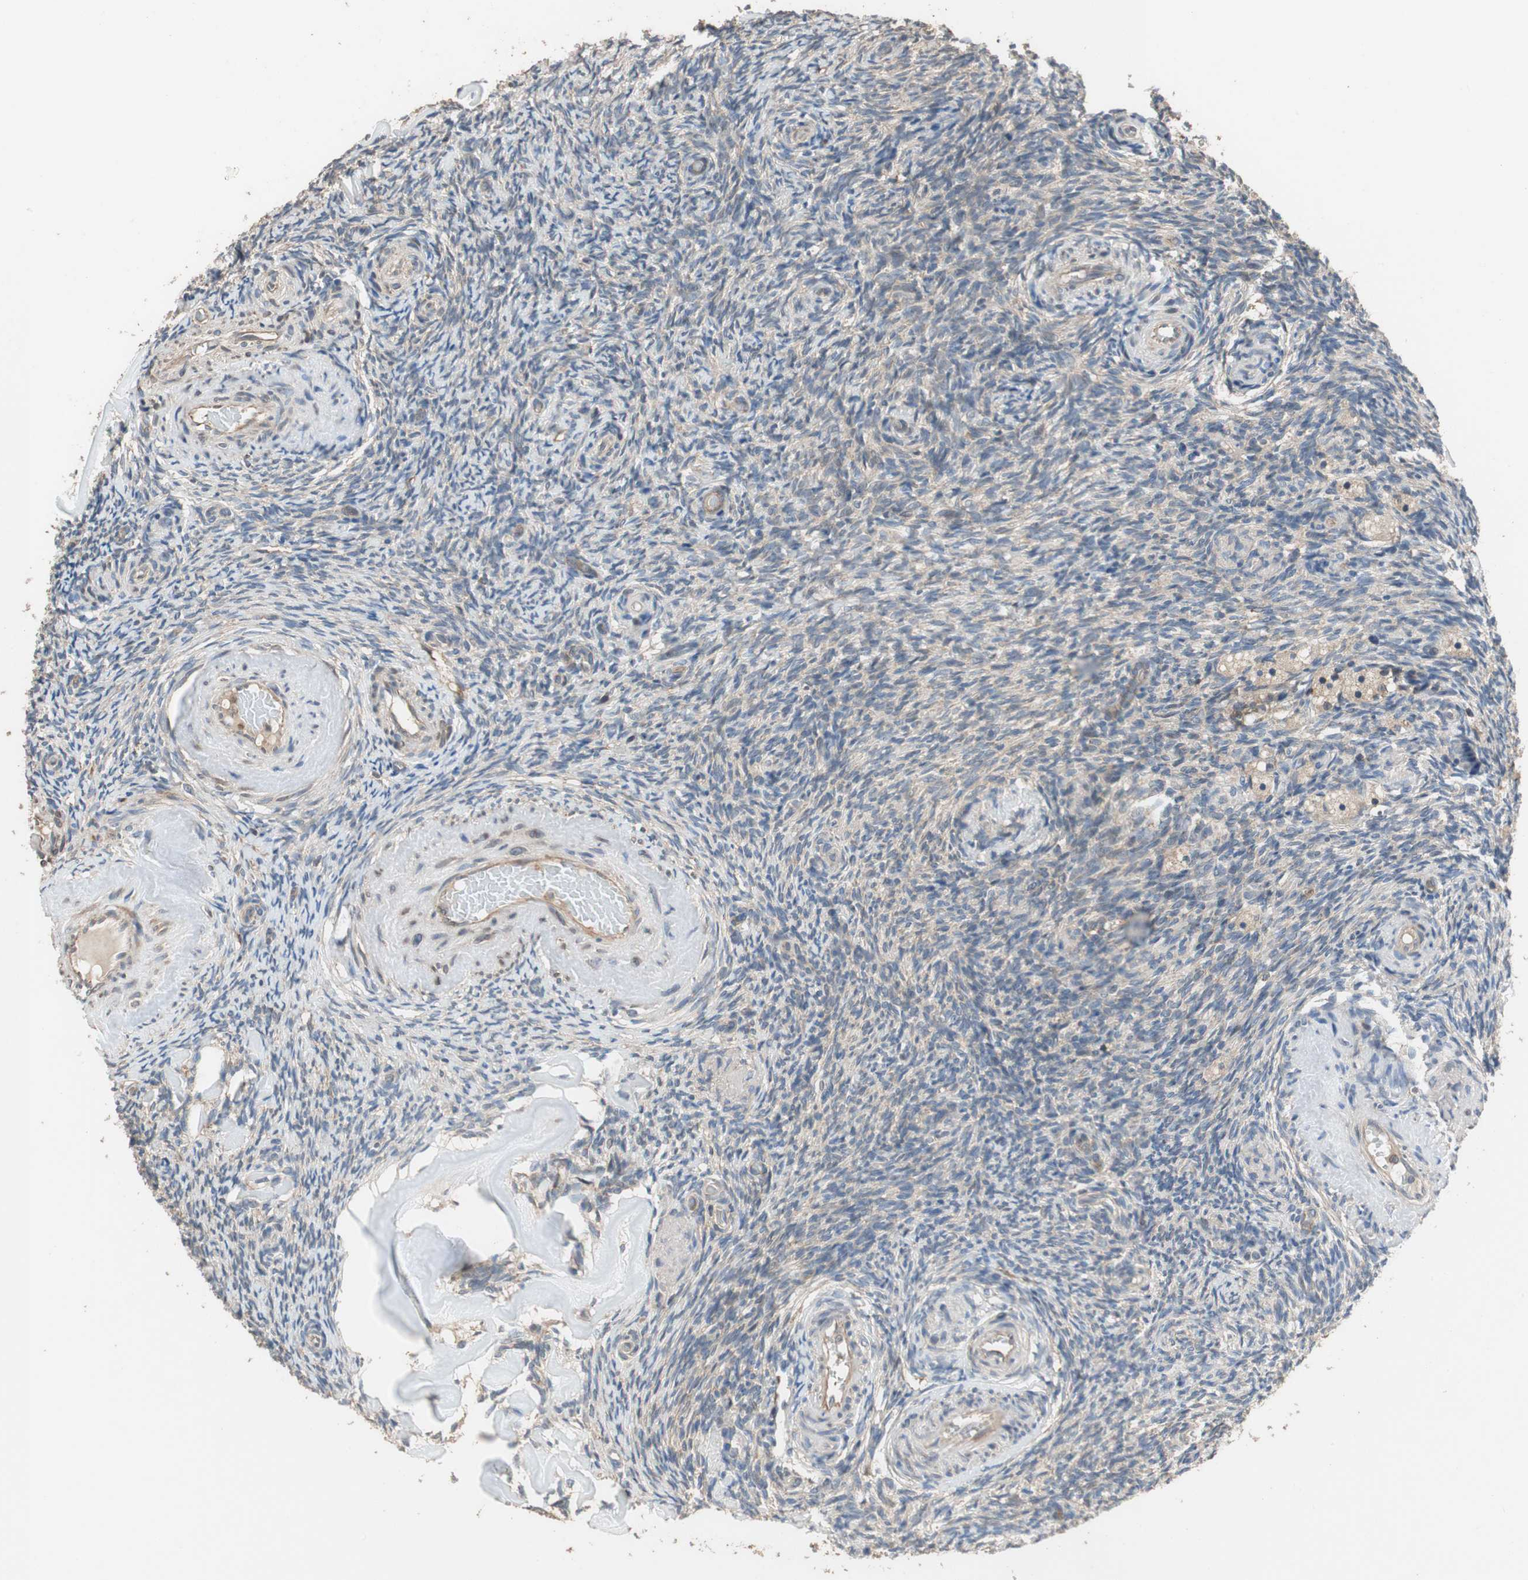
{"staining": {"intensity": "weak", "quantity": ">75%", "location": "cytoplasmic/membranous"}, "tissue": "ovary", "cell_type": "Ovarian stroma cells", "image_type": "normal", "snomed": [{"axis": "morphology", "description": "Normal tissue, NOS"}, {"axis": "topography", "description": "Ovary"}], "caption": "Protein analysis of normal ovary reveals weak cytoplasmic/membranous staining in approximately >75% of ovarian stroma cells.", "gene": "MAP4K2", "patient": {"sex": "female", "age": 60}}